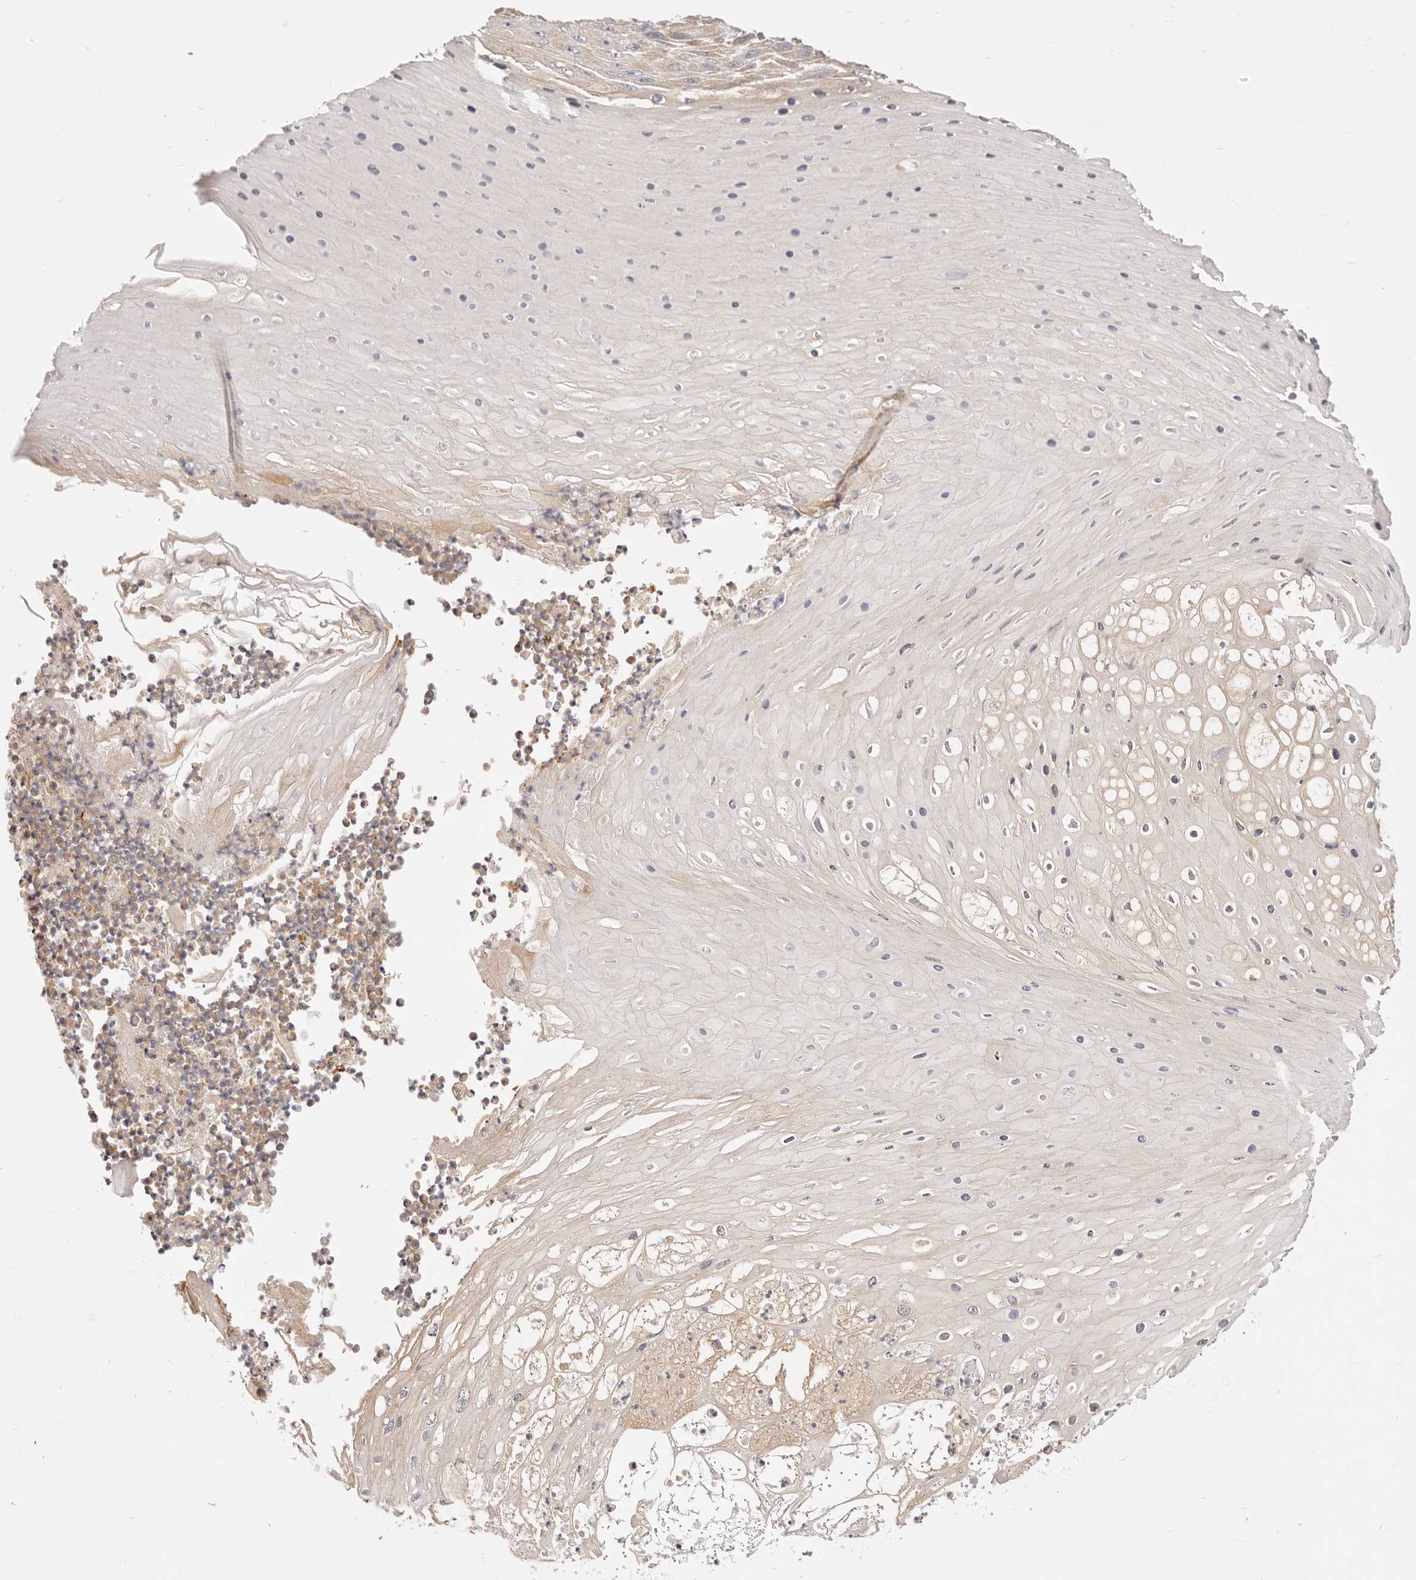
{"staining": {"intensity": "moderate", "quantity": "25%-75%", "location": "cytoplasmic/membranous"}, "tissue": "skin cancer", "cell_type": "Tumor cells", "image_type": "cancer", "snomed": [{"axis": "morphology", "description": "Squamous cell carcinoma, NOS"}, {"axis": "topography", "description": "Skin"}], "caption": "Moderate cytoplasmic/membranous protein positivity is seen in about 25%-75% of tumor cells in skin squamous cell carcinoma.", "gene": "KCMF1", "patient": {"sex": "female", "age": 88}}